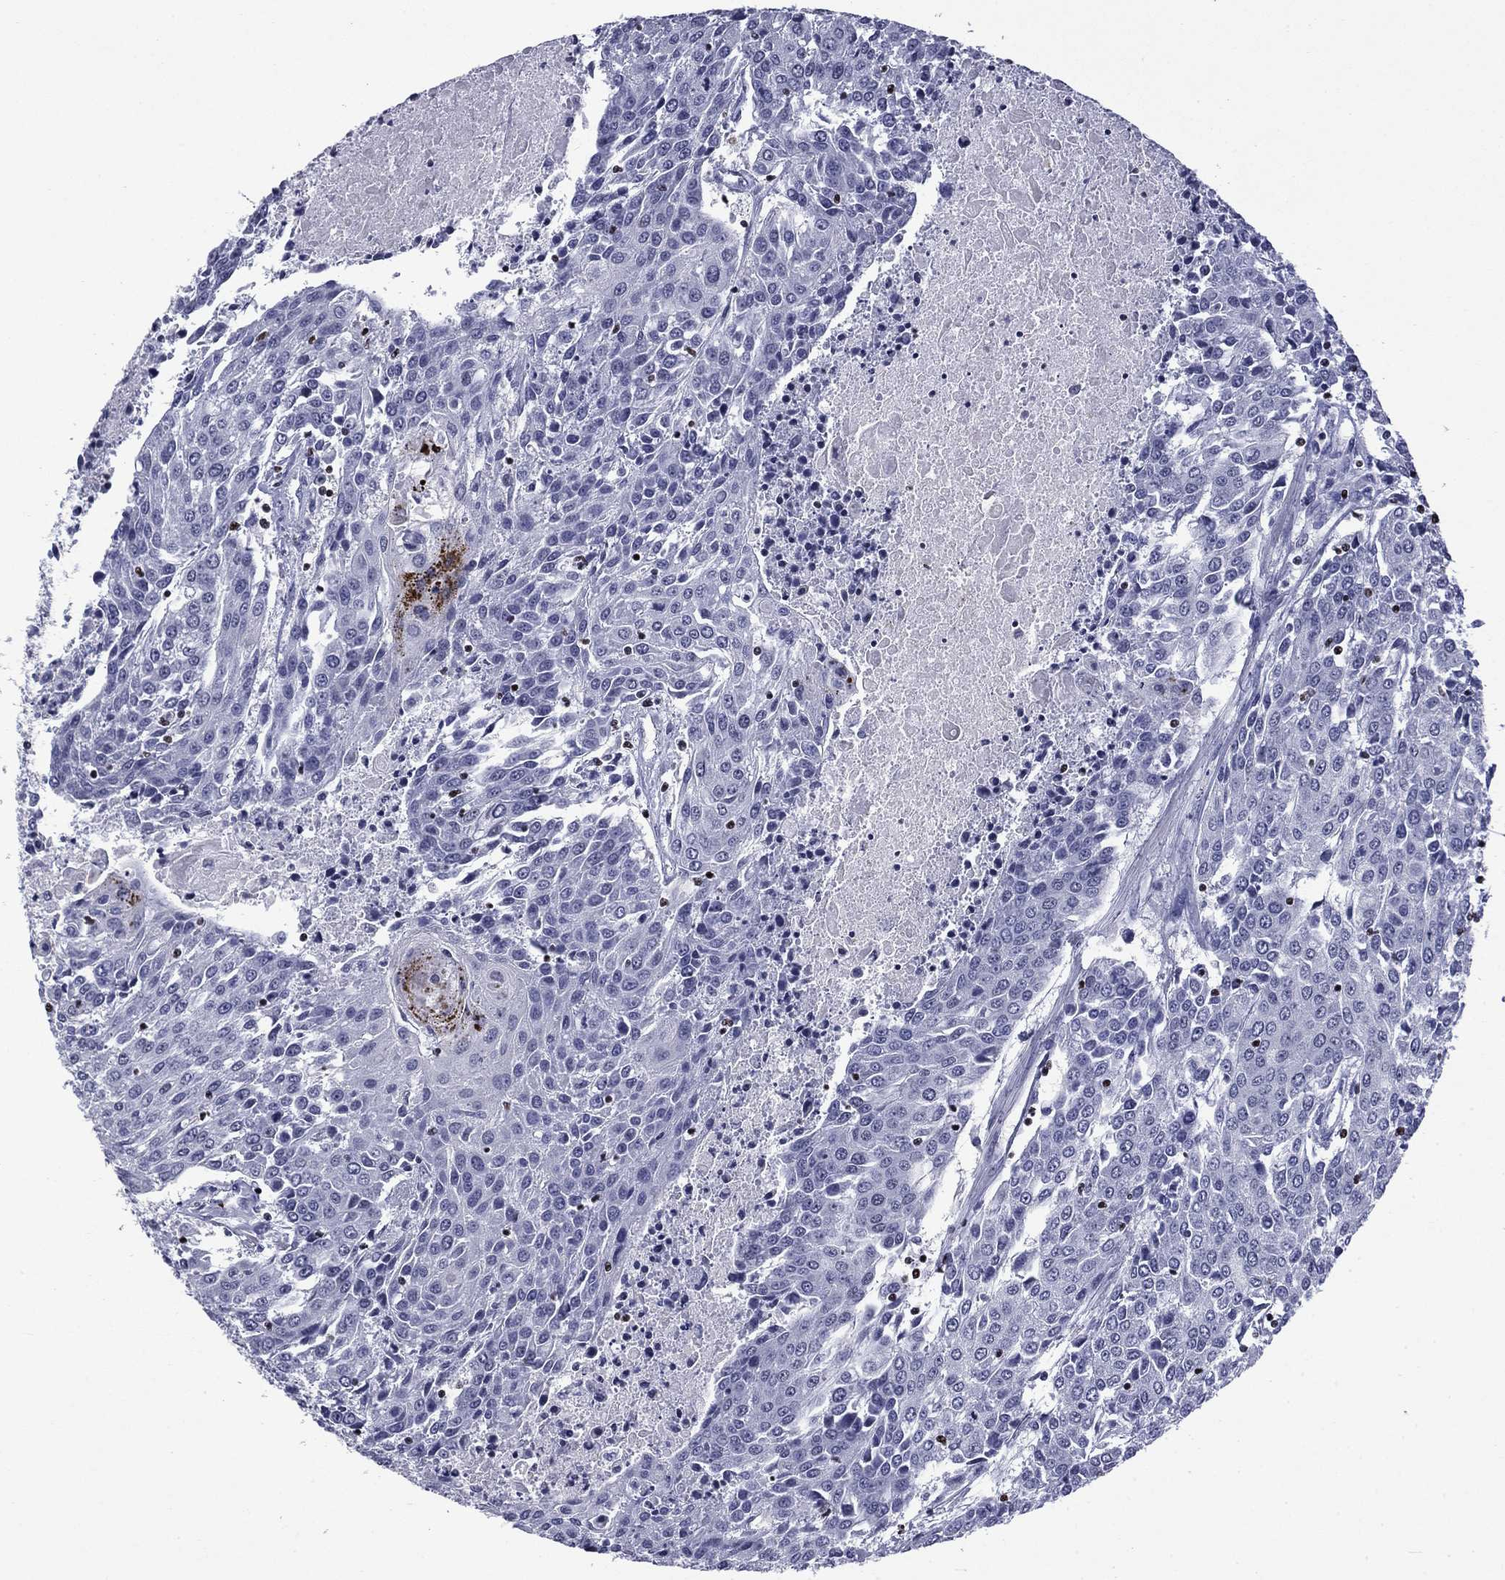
{"staining": {"intensity": "negative", "quantity": "none", "location": "none"}, "tissue": "urothelial cancer", "cell_type": "Tumor cells", "image_type": "cancer", "snomed": [{"axis": "morphology", "description": "Urothelial carcinoma, High grade"}, {"axis": "topography", "description": "Urinary bladder"}], "caption": "Tumor cells show no significant protein staining in urothelial cancer. (DAB (3,3'-diaminobenzidine) IHC visualized using brightfield microscopy, high magnification).", "gene": "IKZF3", "patient": {"sex": "female", "age": 85}}